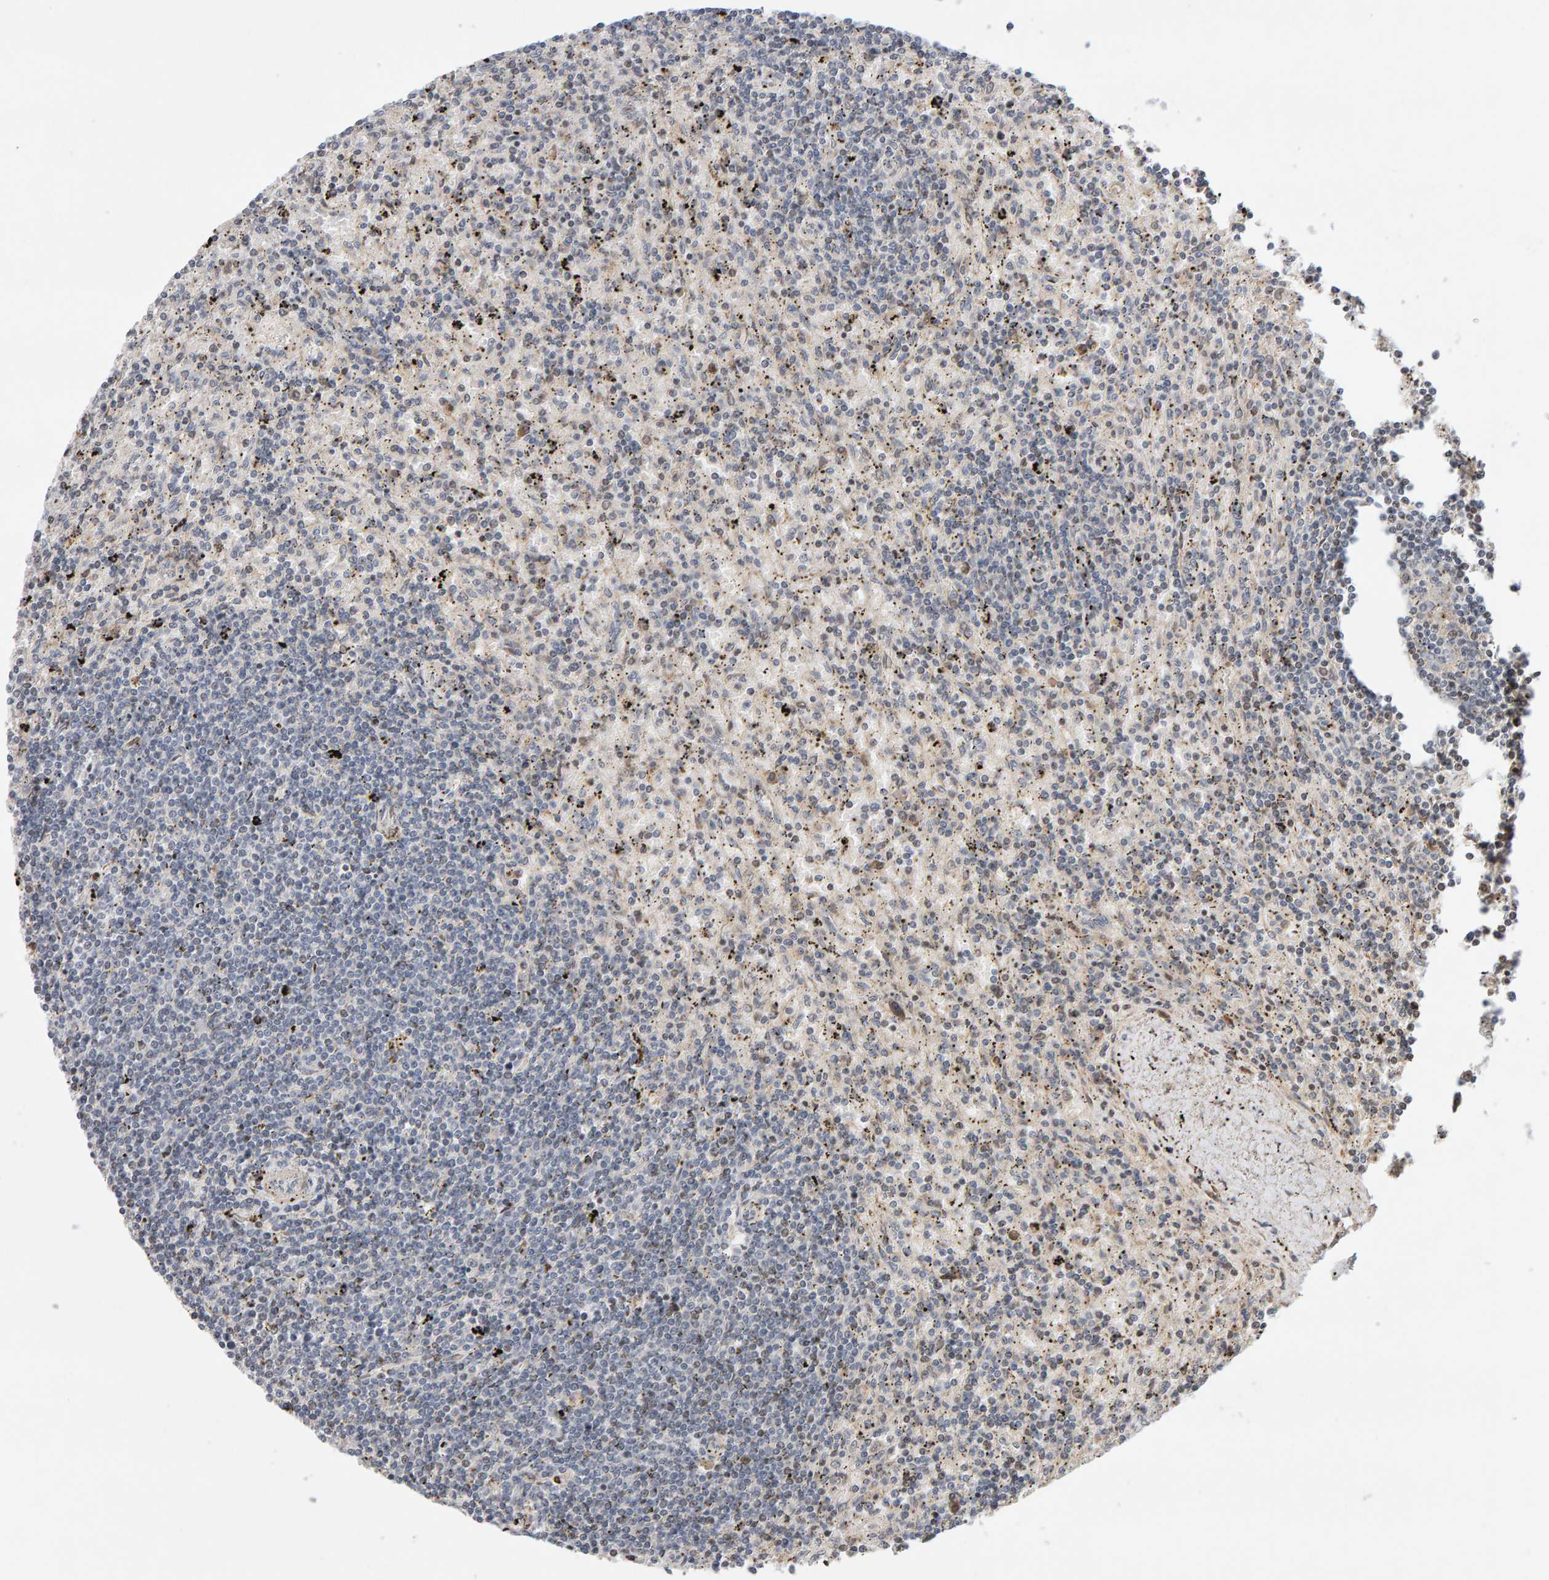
{"staining": {"intensity": "negative", "quantity": "none", "location": "none"}, "tissue": "lymphoma", "cell_type": "Tumor cells", "image_type": "cancer", "snomed": [{"axis": "morphology", "description": "Malignant lymphoma, non-Hodgkin's type, Low grade"}, {"axis": "topography", "description": "Spleen"}], "caption": "IHC of human lymphoma demonstrates no expression in tumor cells.", "gene": "LZTS1", "patient": {"sex": "male", "age": 76}}